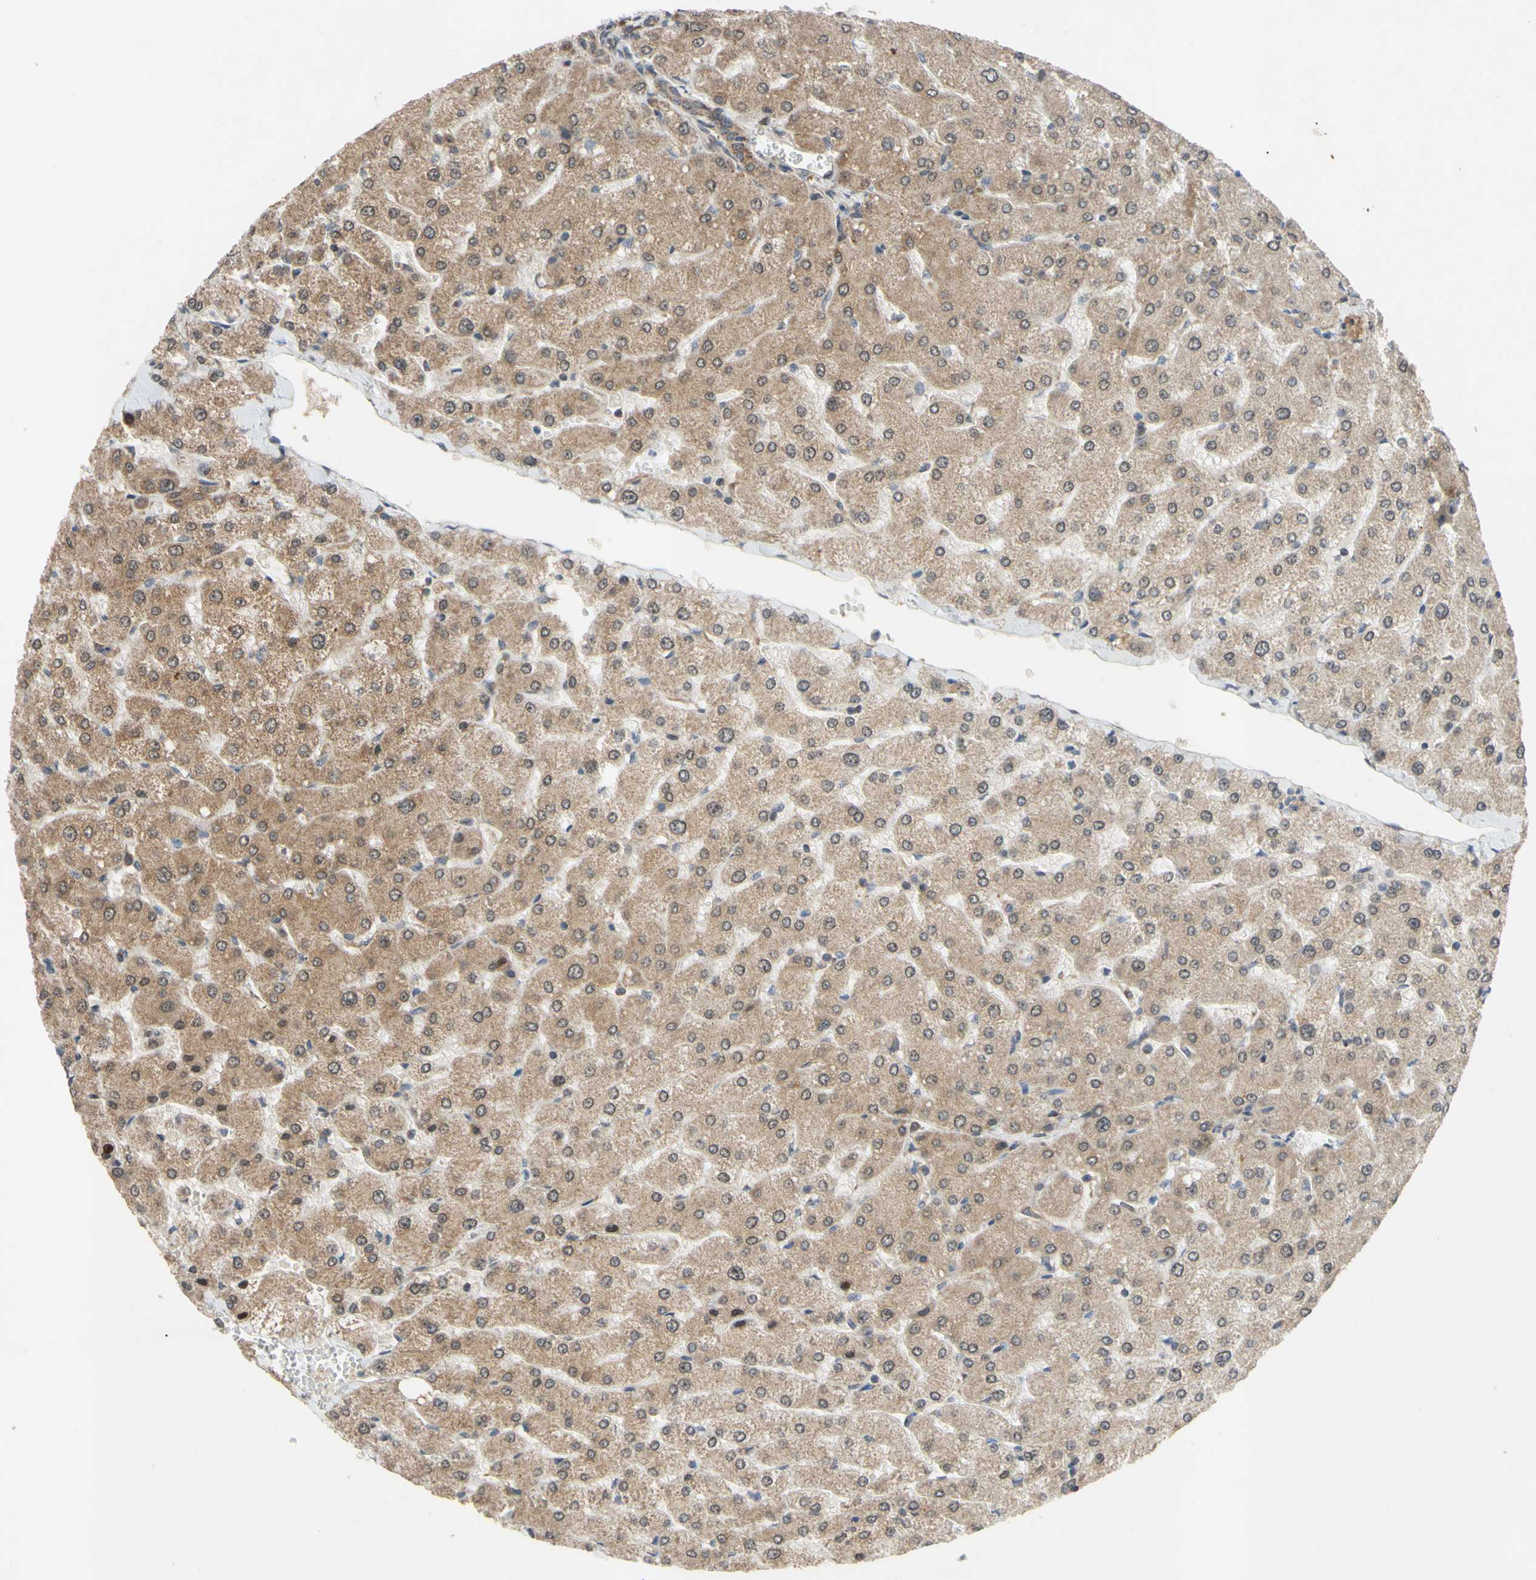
{"staining": {"intensity": "moderate", "quantity": ">75%", "location": "cytoplasmic/membranous"}, "tissue": "liver", "cell_type": "Cholangiocytes", "image_type": "normal", "snomed": [{"axis": "morphology", "description": "Normal tissue, NOS"}, {"axis": "topography", "description": "Liver"}], "caption": "Liver stained with DAB immunohistochemistry reveals medium levels of moderate cytoplasmic/membranous positivity in approximately >75% of cholangiocytes.", "gene": "CD164", "patient": {"sex": "male", "age": 55}}